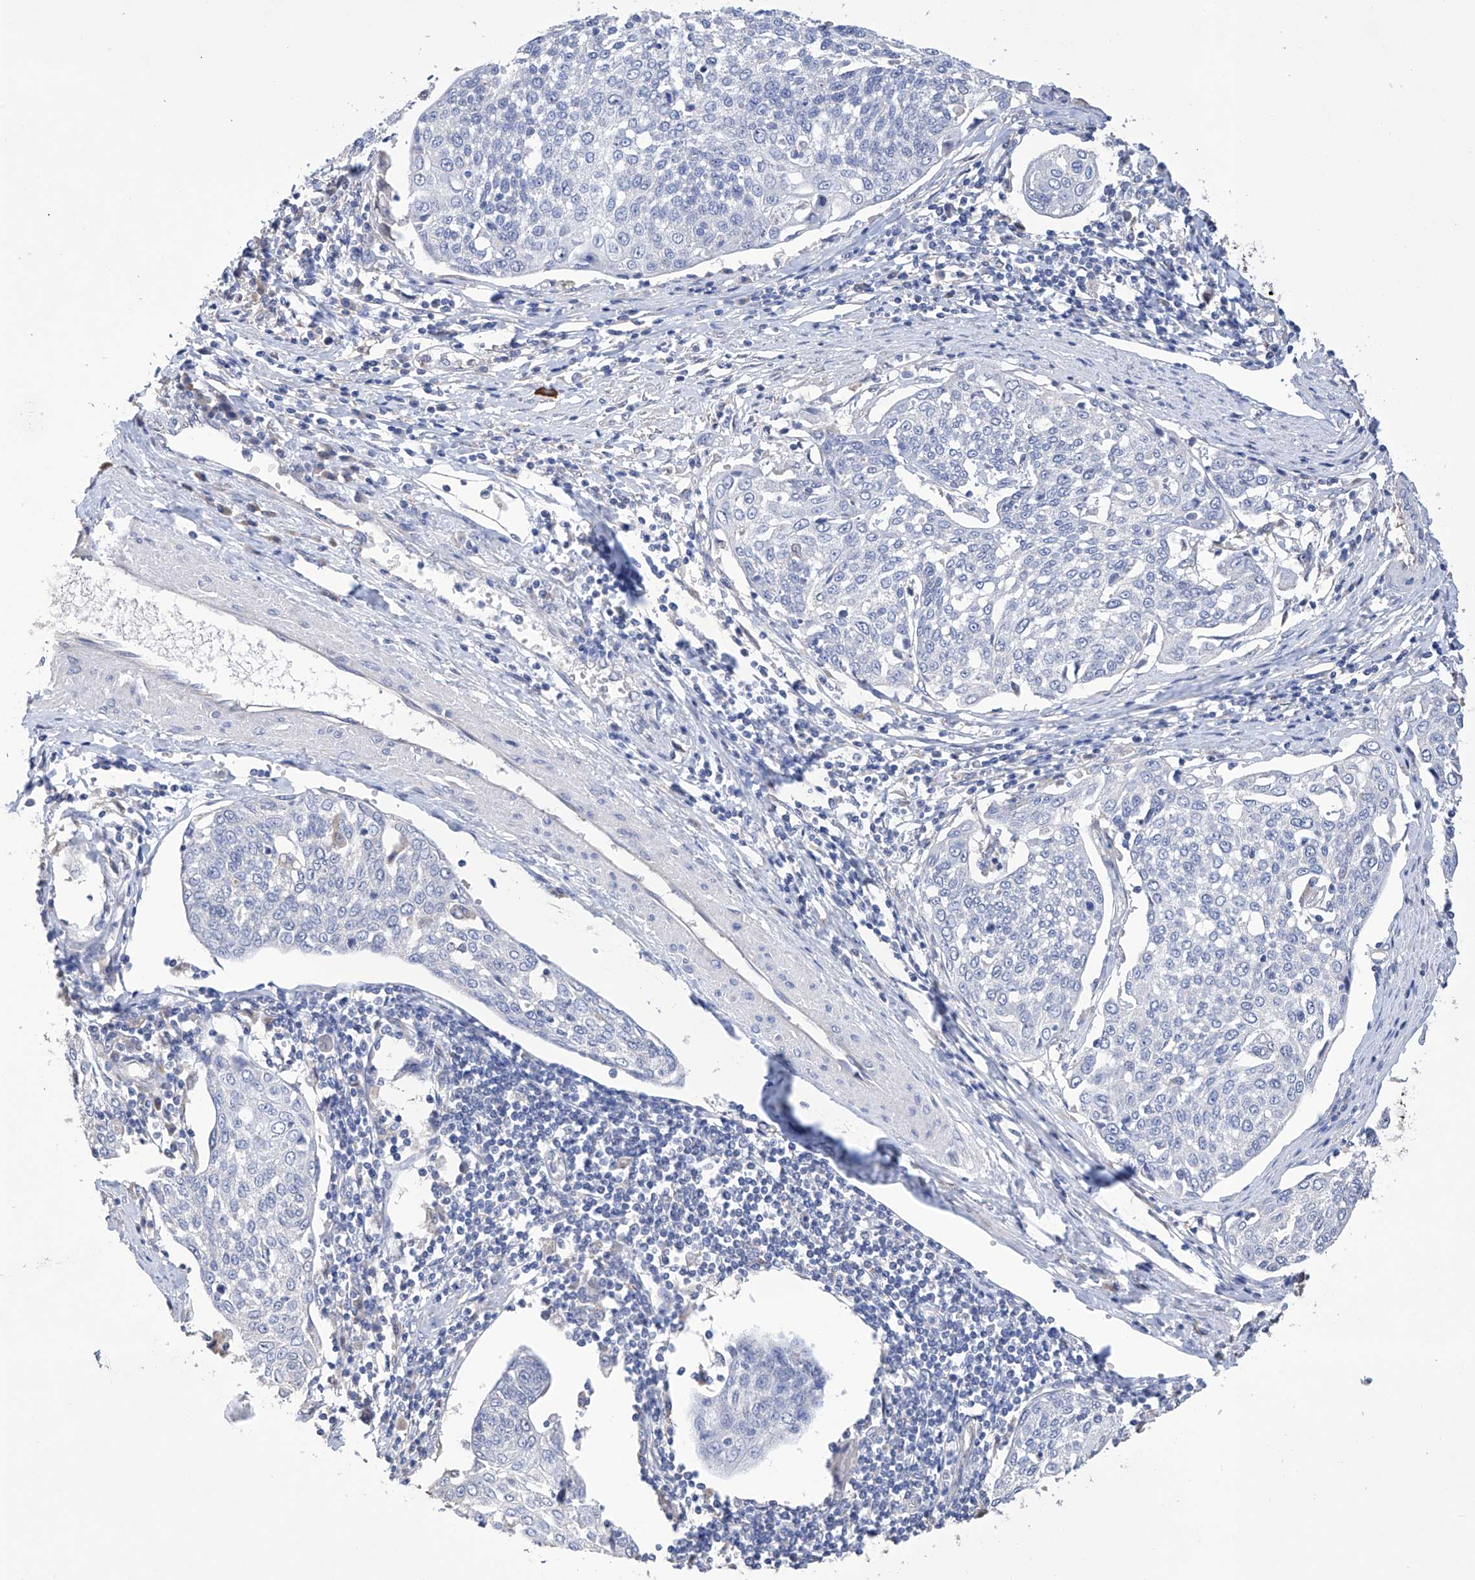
{"staining": {"intensity": "negative", "quantity": "none", "location": "none"}, "tissue": "cervical cancer", "cell_type": "Tumor cells", "image_type": "cancer", "snomed": [{"axis": "morphology", "description": "Squamous cell carcinoma, NOS"}, {"axis": "topography", "description": "Cervix"}], "caption": "A histopathology image of cervical cancer (squamous cell carcinoma) stained for a protein shows no brown staining in tumor cells.", "gene": "AFG1L", "patient": {"sex": "female", "age": 34}}